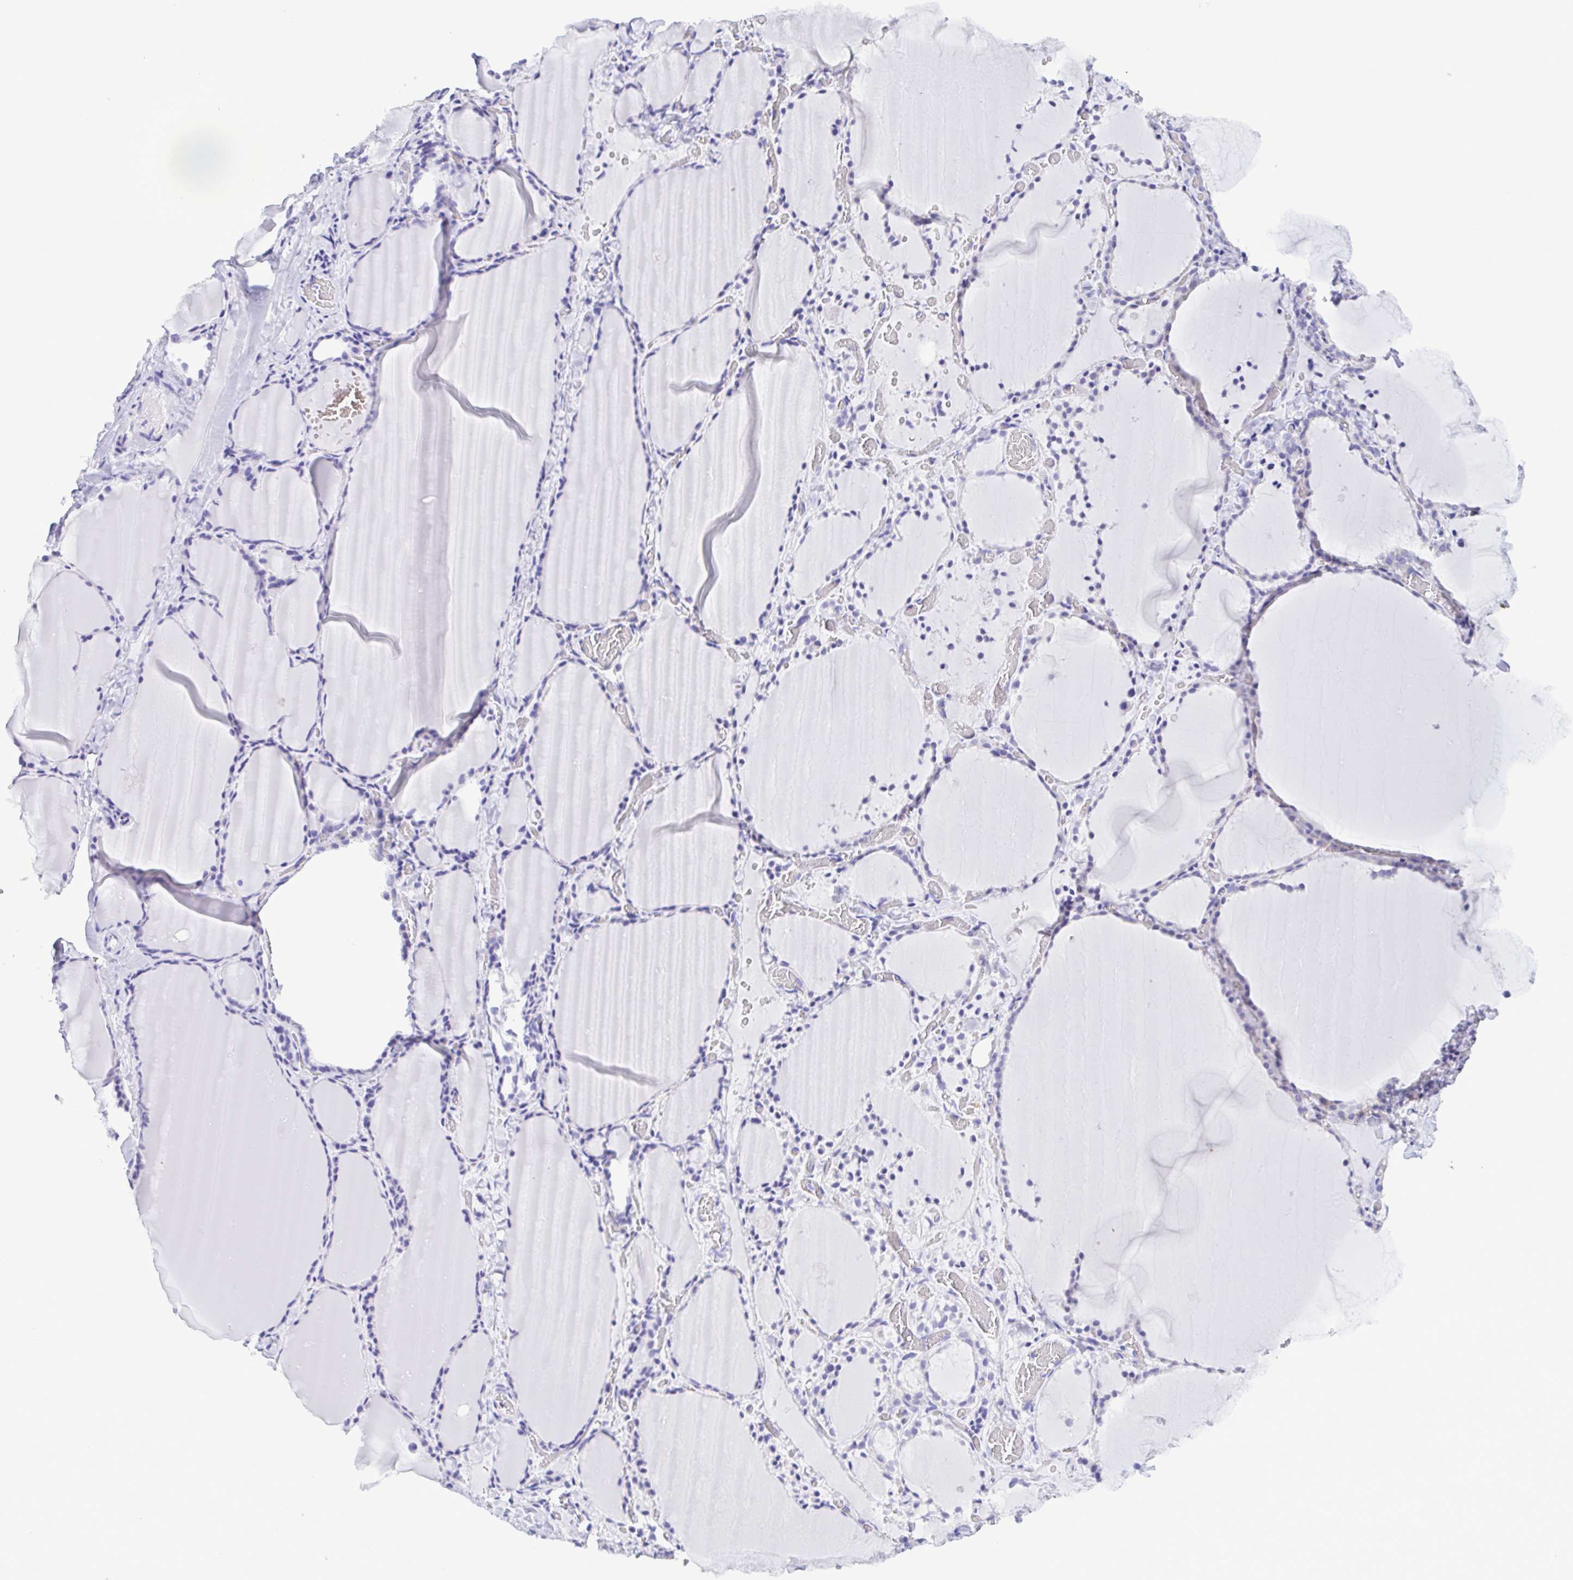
{"staining": {"intensity": "negative", "quantity": "none", "location": "none"}, "tissue": "thyroid gland", "cell_type": "Glandular cells", "image_type": "normal", "snomed": [{"axis": "morphology", "description": "Normal tissue, NOS"}, {"axis": "topography", "description": "Thyroid gland"}], "caption": "An immunohistochemistry micrograph of benign thyroid gland is shown. There is no staining in glandular cells of thyroid gland.", "gene": "TNNI3", "patient": {"sex": "female", "age": 22}}